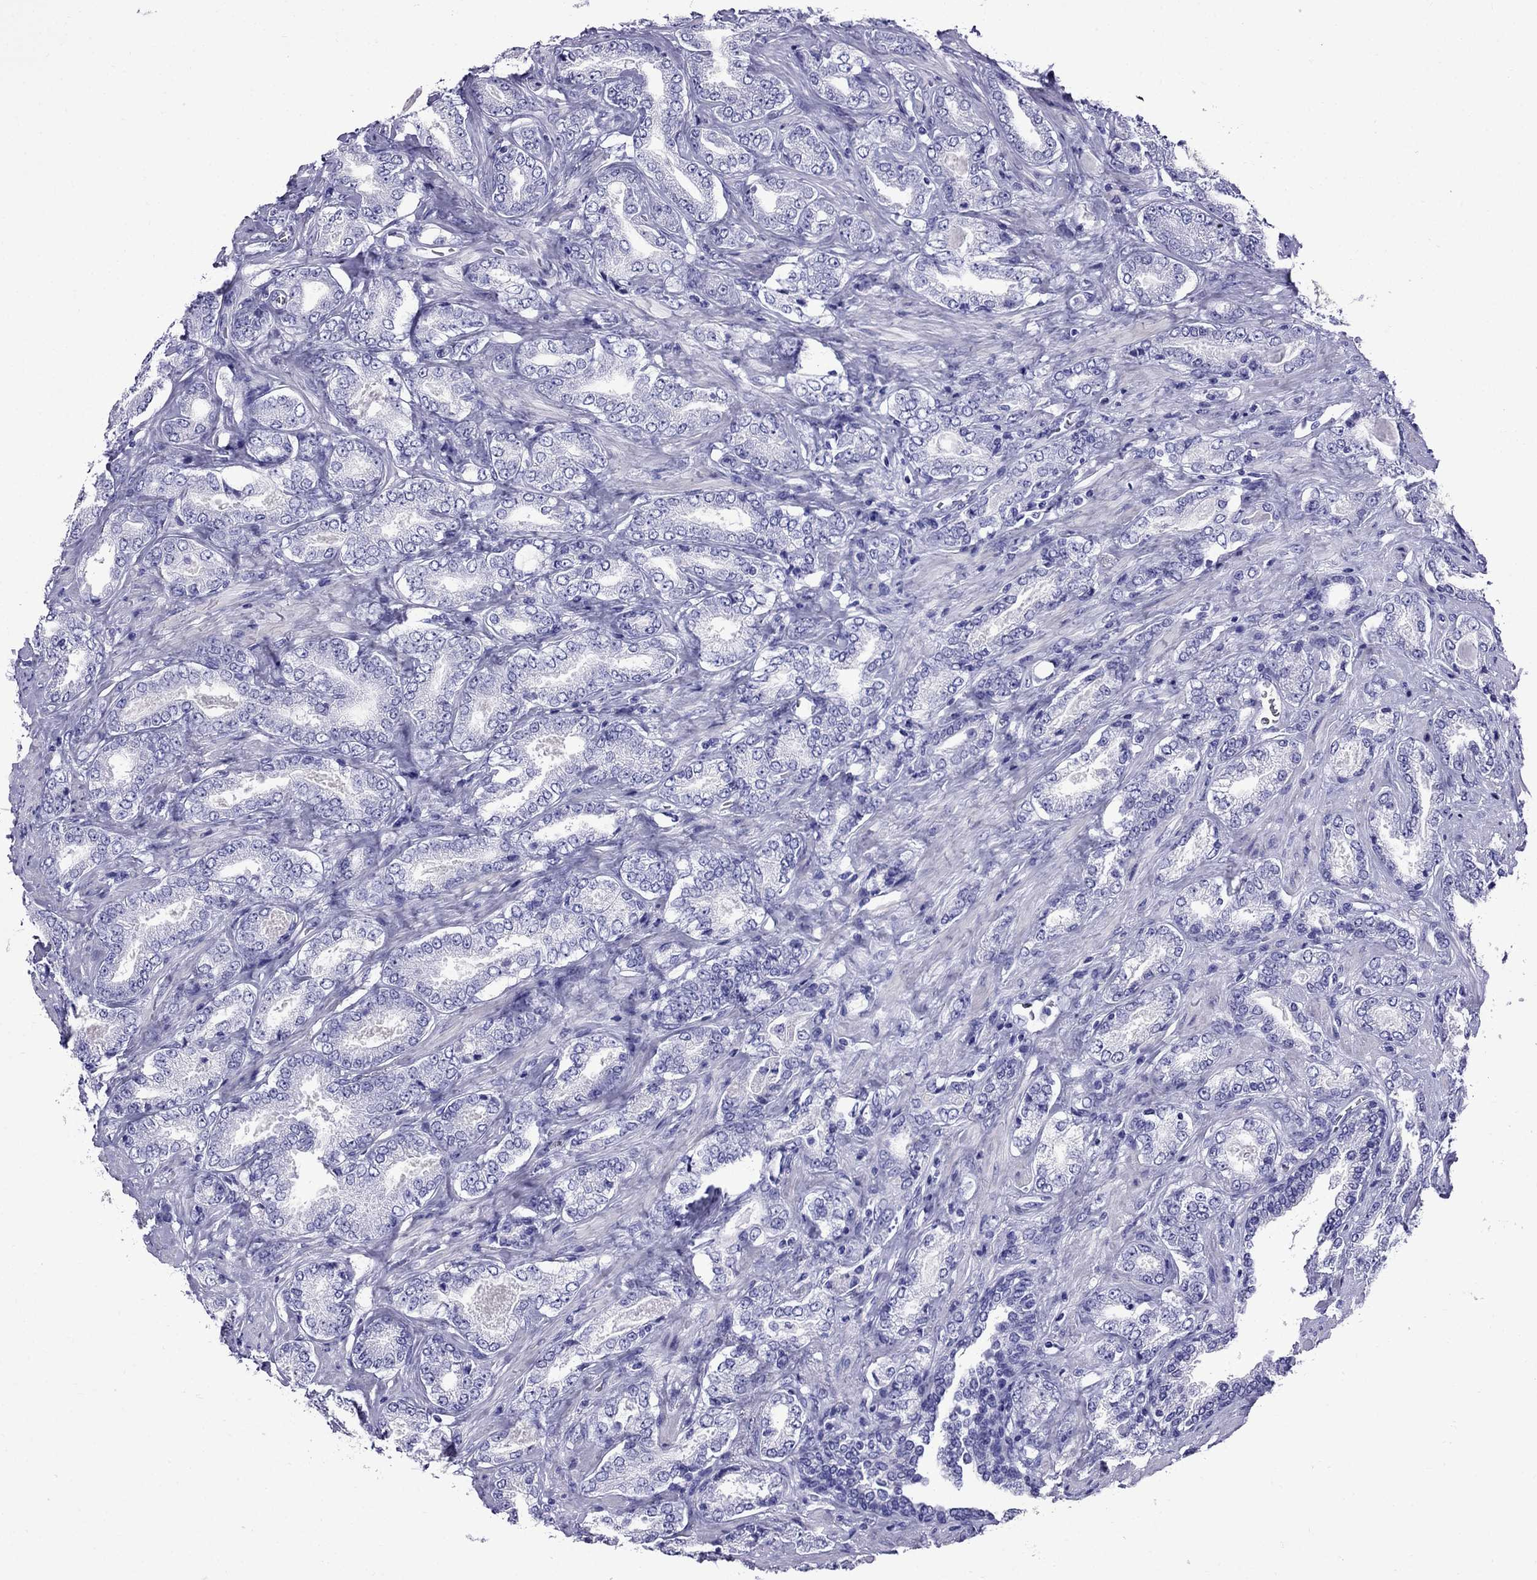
{"staining": {"intensity": "negative", "quantity": "none", "location": "none"}, "tissue": "prostate cancer", "cell_type": "Tumor cells", "image_type": "cancer", "snomed": [{"axis": "morphology", "description": "Adenocarcinoma, NOS"}, {"axis": "topography", "description": "Prostate"}], "caption": "Immunohistochemistry (IHC) photomicrograph of neoplastic tissue: human prostate cancer (adenocarcinoma) stained with DAB (3,3'-diaminobenzidine) displays no significant protein staining in tumor cells. Brightfield microscopy of immunohistochemistry (IHC) stained with DAB (3,3'-diaminobenzidine) (brown) and hematoxylin (blue), captured at high magnification.", "gene": "CRYBA1", "patient": {"sex": "male", "age": 64}}